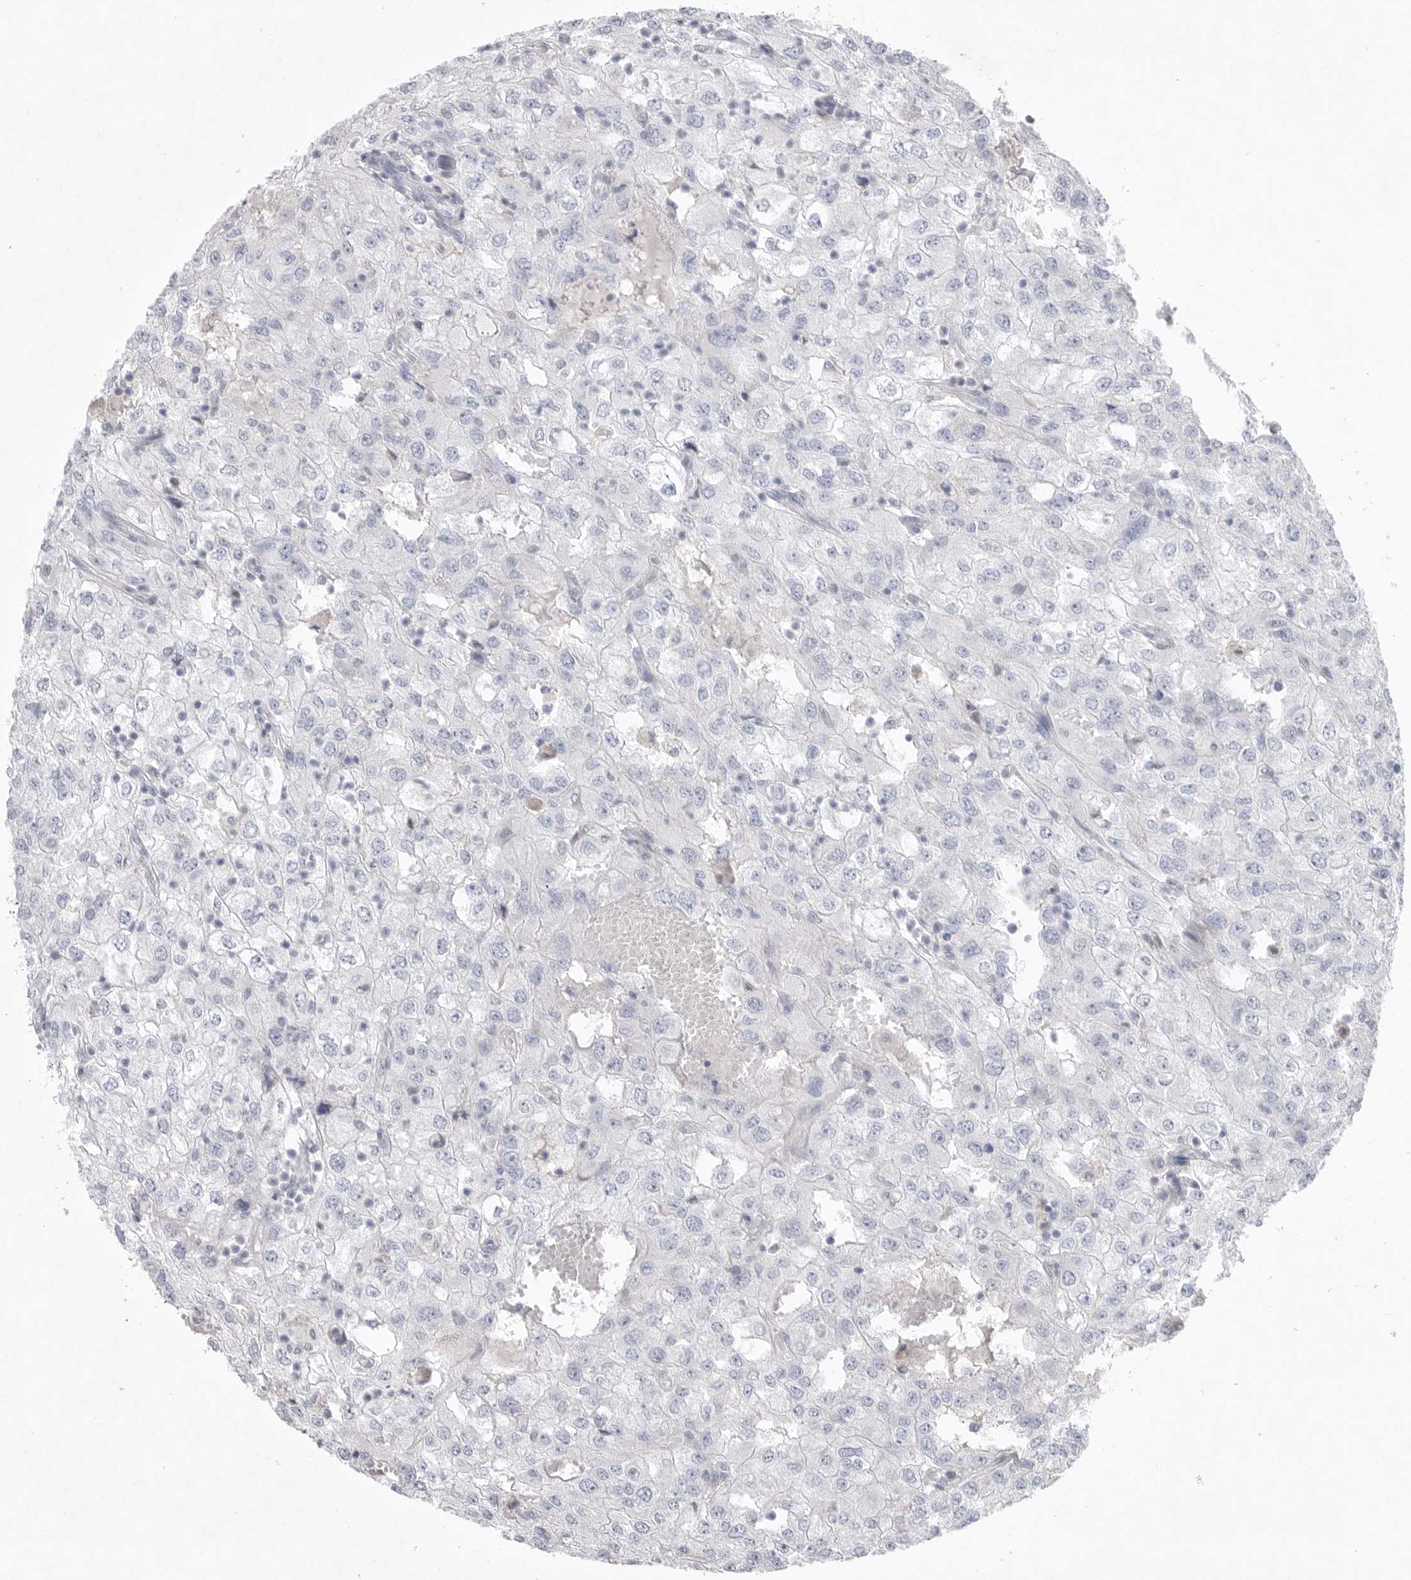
{"staining": {"intensity": "negative", "quantity": "none", "location": "none"}, "tissue": "renal cancer", "cell_type": "Tumor cells", "image_type": "cancer", "snomed": [{"axis": "morphology", "description": "Adenocarcinoma, NOS"}, {"axis": "topography", "description": "Kidney"}], "caption": "Immunohistochemistry histopathology image of neoplastic tissue: adenocarcinoma (renal) stained with DAB (3,3'-diaminobenzidine) exhibits no significant protein staining in tumor cells.", "gene": "CAMK2B", "patient": {"sex": "female", "age": 54}}